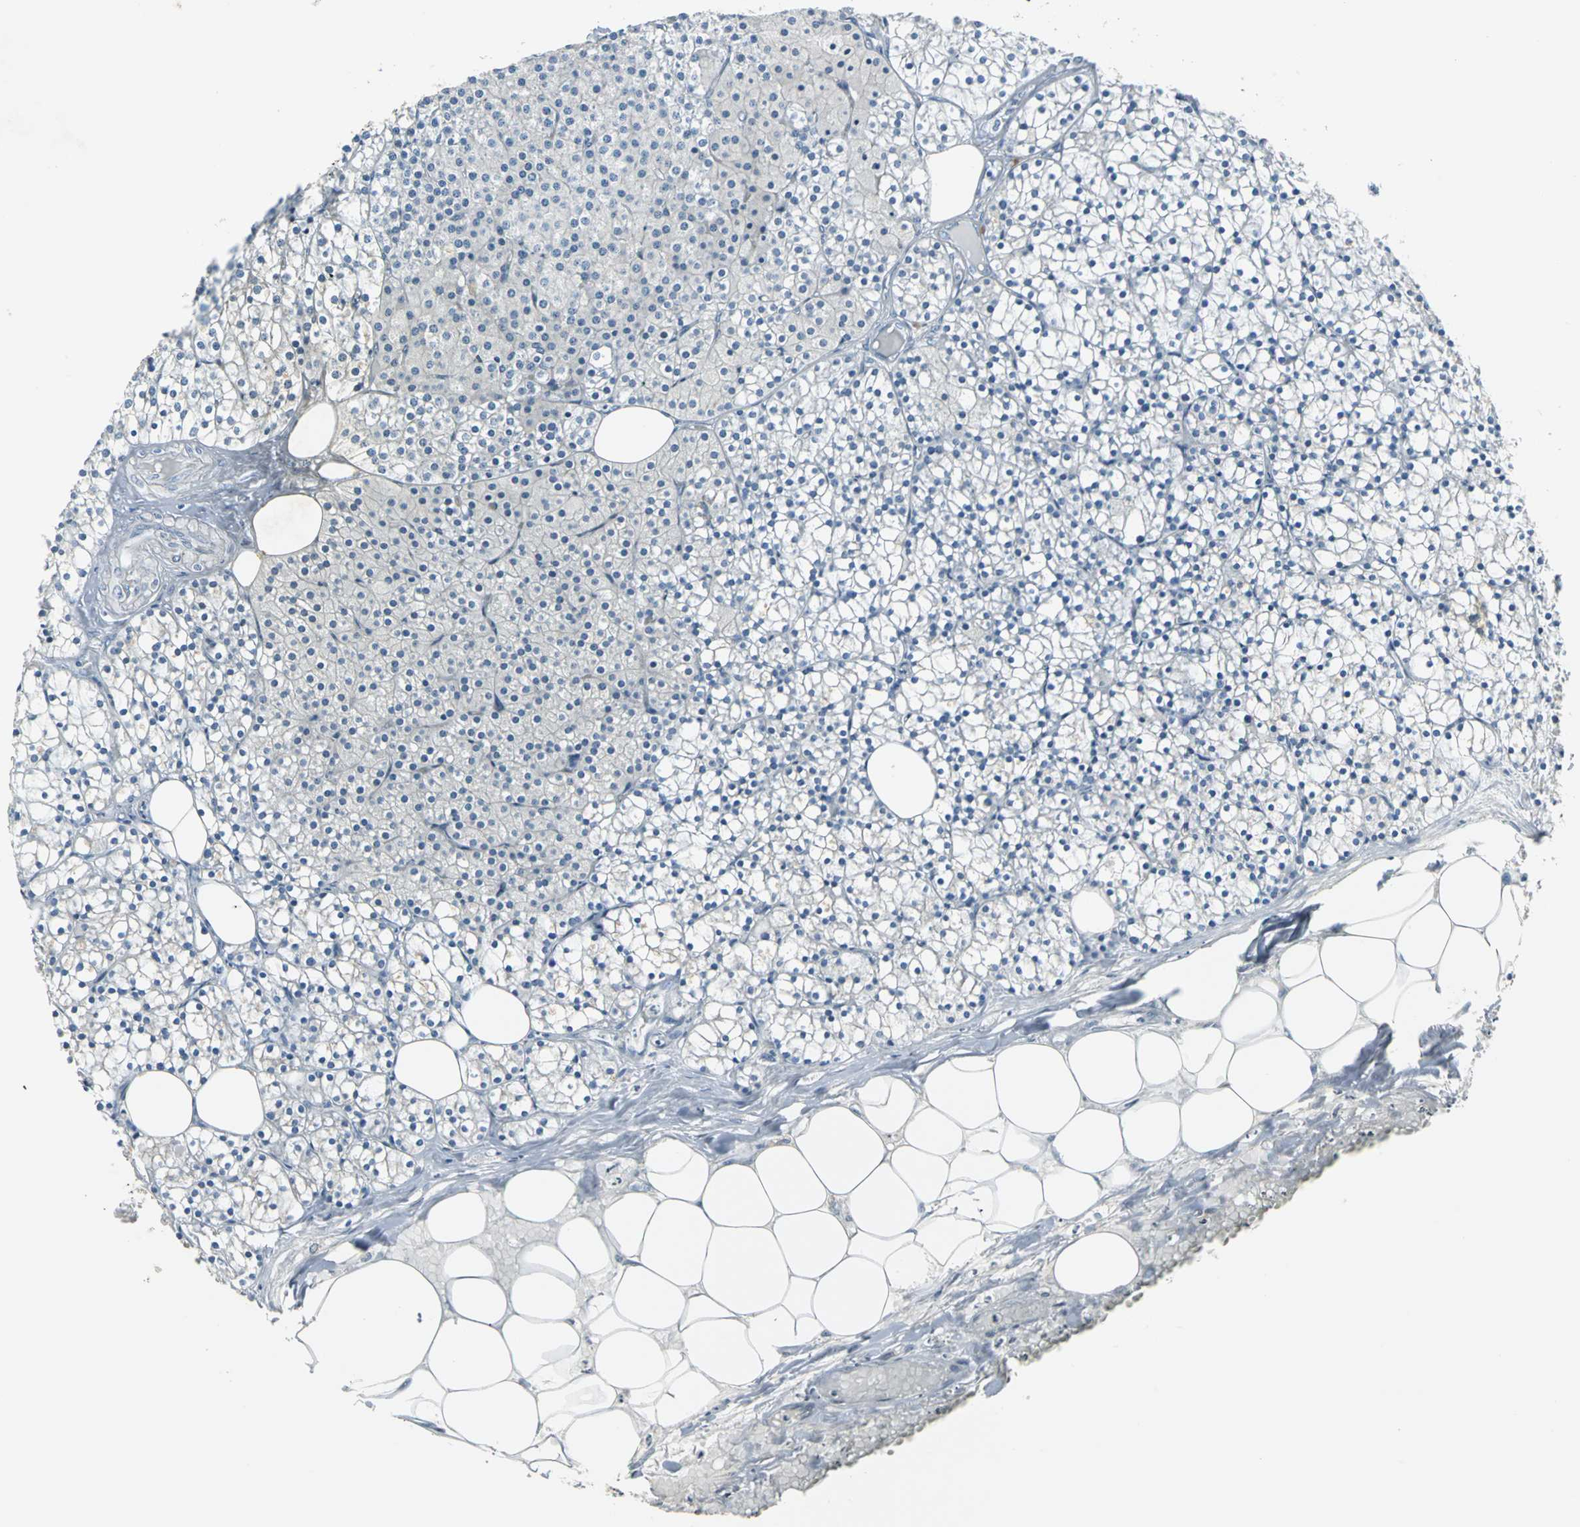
{"staining": {"intensity": "moderate", "quantity": ">75%", "location": "cytoplasmic/membranous,nuclear"}, "tissue": "parathyroid gland", "cell_type": "Glandular cells", "image_type": "normal", "snomed": [{"axis": "morphology", "description": "Normal tissue, NOS"}, {"axis": "topography", "description": "Parathyroid gland"}], "caption": "The histopathology image exhibits a brown stain indicating the presence of a protein in the cytoplasmic/membranous,nuclear of glandular cells in parathyroid gland. The staining is performed using DAB (3,3'-diaminobenzidine) brown chromogen to label protein expression. The nuclei are counter-stained blue using hematoxylin.", "gene": "MCM4", "patient": {"sex": "female", "age": 63}}